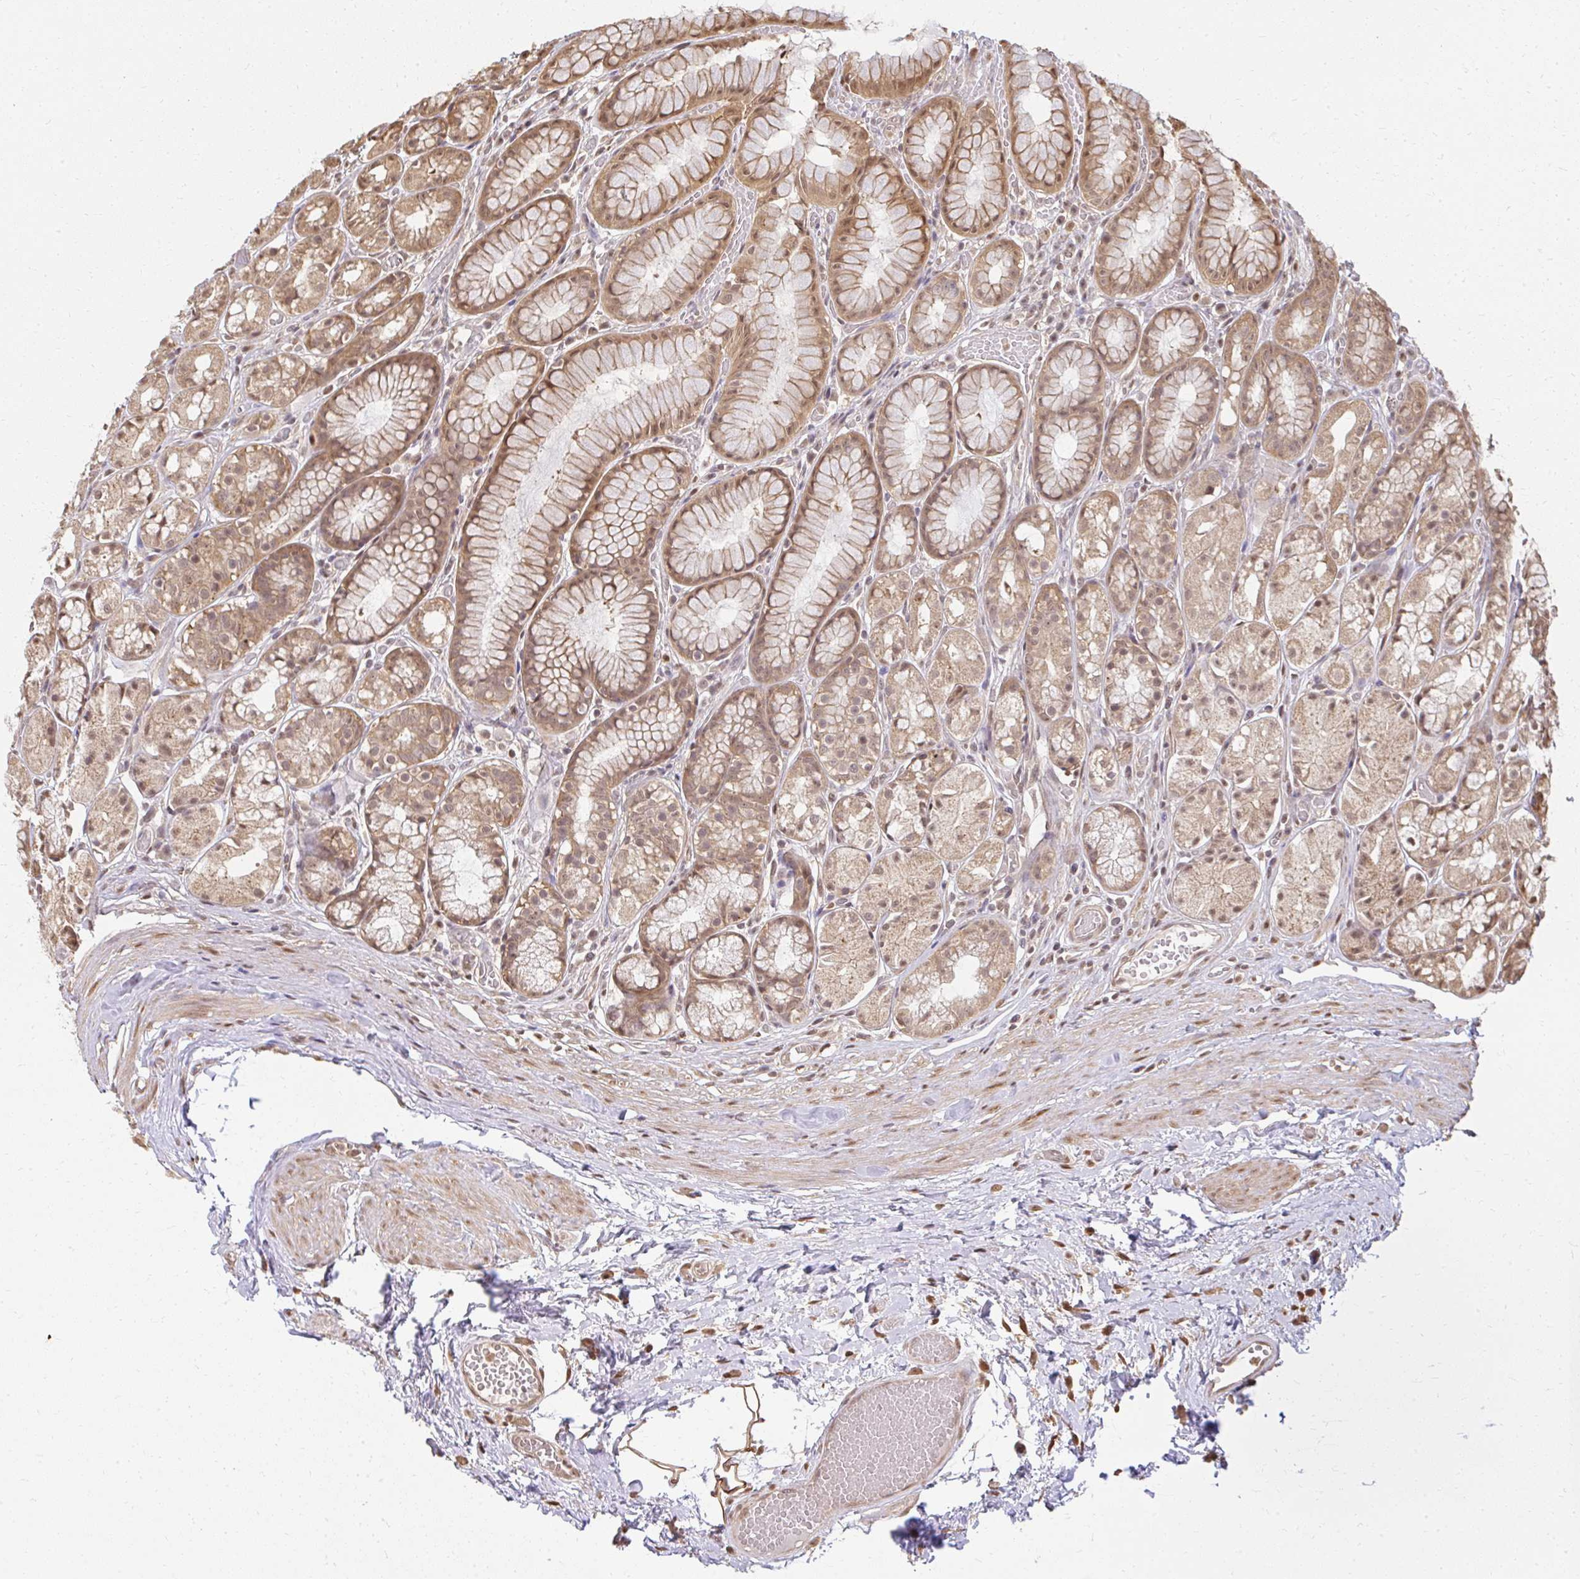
{"staining": {"intensity": "moderate", "quantity": ">75%", "location": "cytoplasmic/membranous,nuclear"}, "tissue": "stomach", "cell_type": "Glandular cells", "image_type": "normal", "snomed": [{"axis": "morphology", "description": "Normal tissue, NOS"}, {"axis": "topography", "description": "Smooth muscle"}, {"axis": "topography", "description": "Stomach"}], "caption": "About >75% of glandular cells in benign stomach reveal moderate cytoplasmic/membranous,nuclear protein expression as visualized by brown immunohistochemical staining.", "gene": "LARS2", "patient": {"sex": "male", "age": 70}}